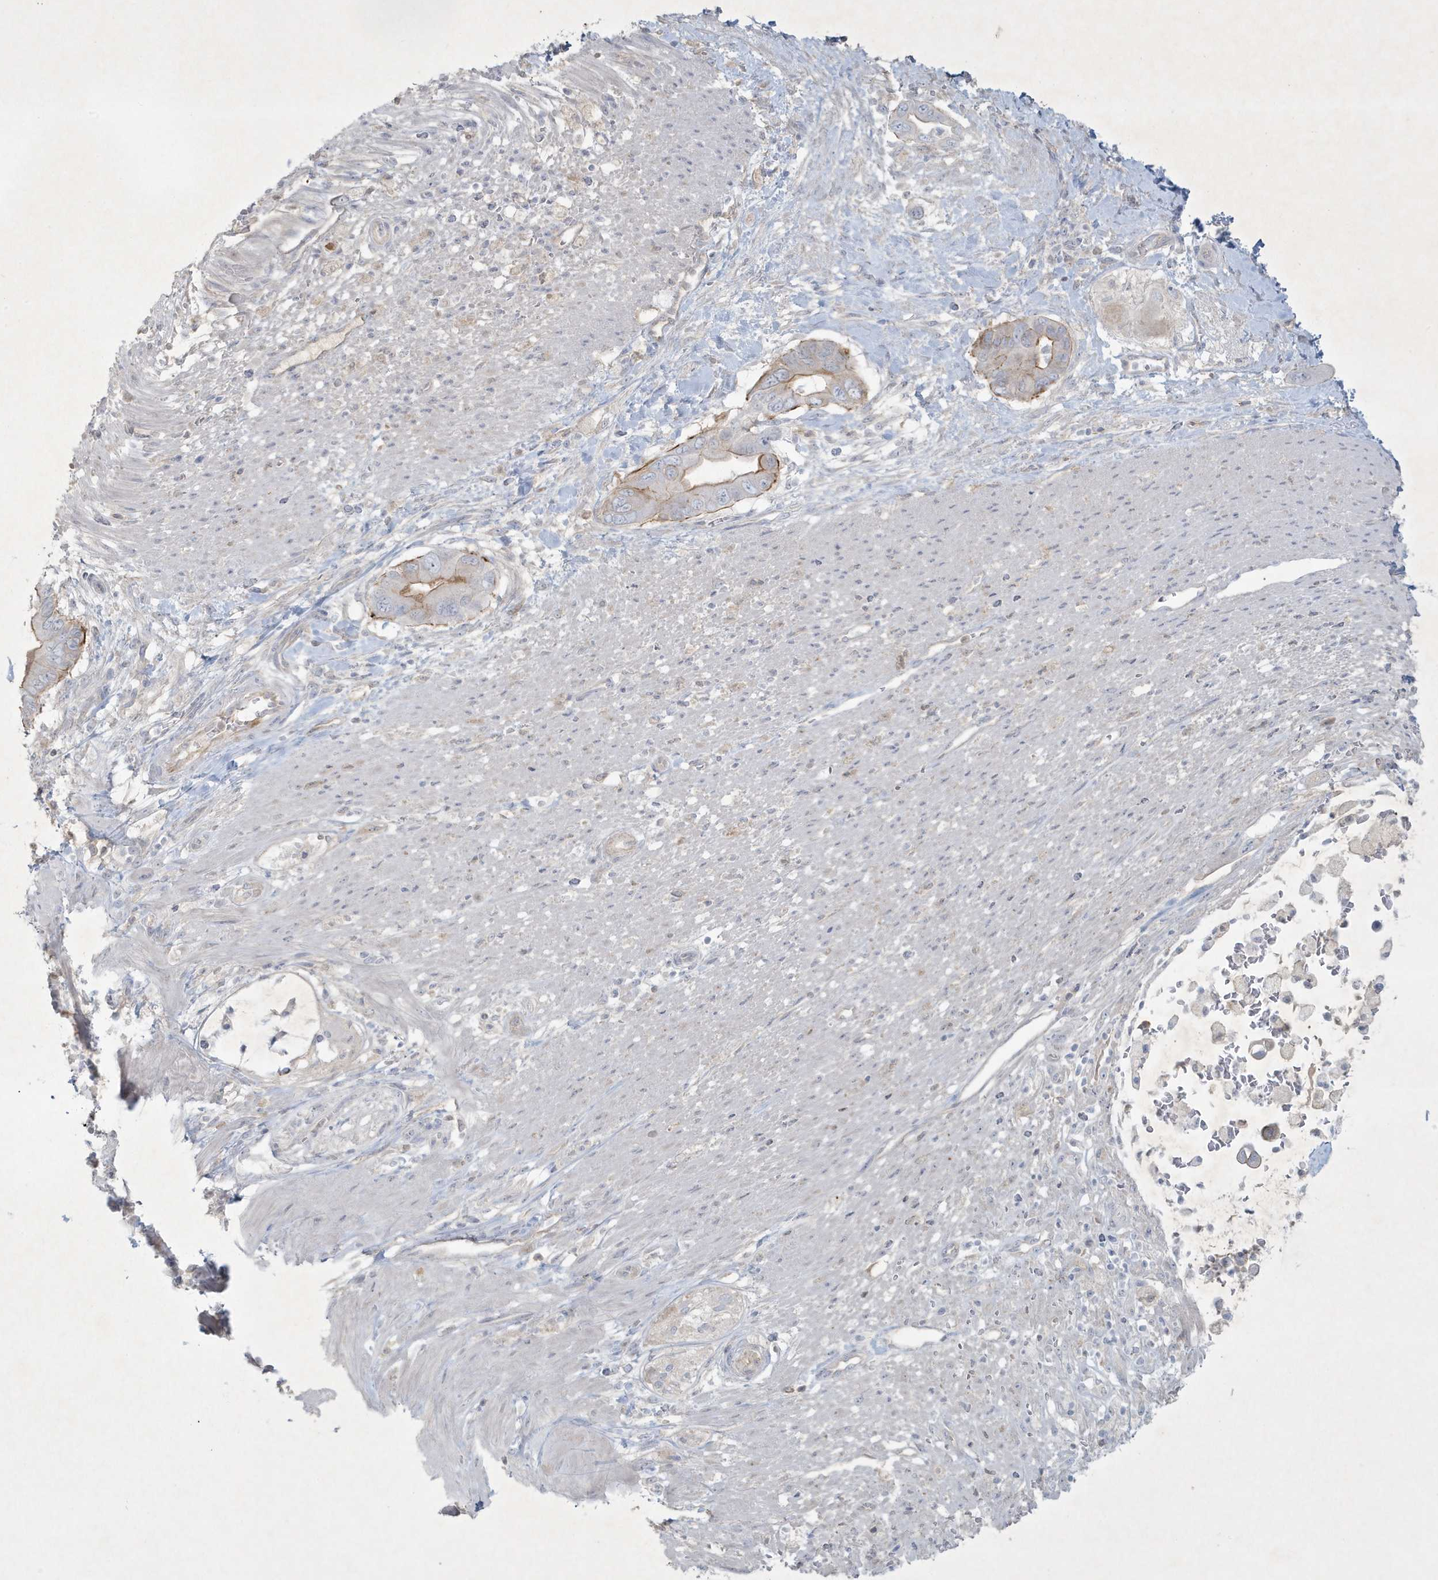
{"staining": {"intensity": "moderate", "quantity": "<25%", "location": "cytoplasmic/membranous"}, "tissue": "pancreatic cancer", "cell_type": "Tumor cells", "image_type": "cancer", "snomed": [{"axis": "morphology", "description": "Adenocarcinoma, NOS"}, {"axis": "topography", "description": "Pancreas"}], "caption": "Pancreatic cancer (adenocarcinoma) stained with a brown dye shows moderate cytoplasmic/membranous positive expression in approximately <25% of tumor cells.", "gene": "CCDC24", "patient": {"sex": "male", "age": 68}}